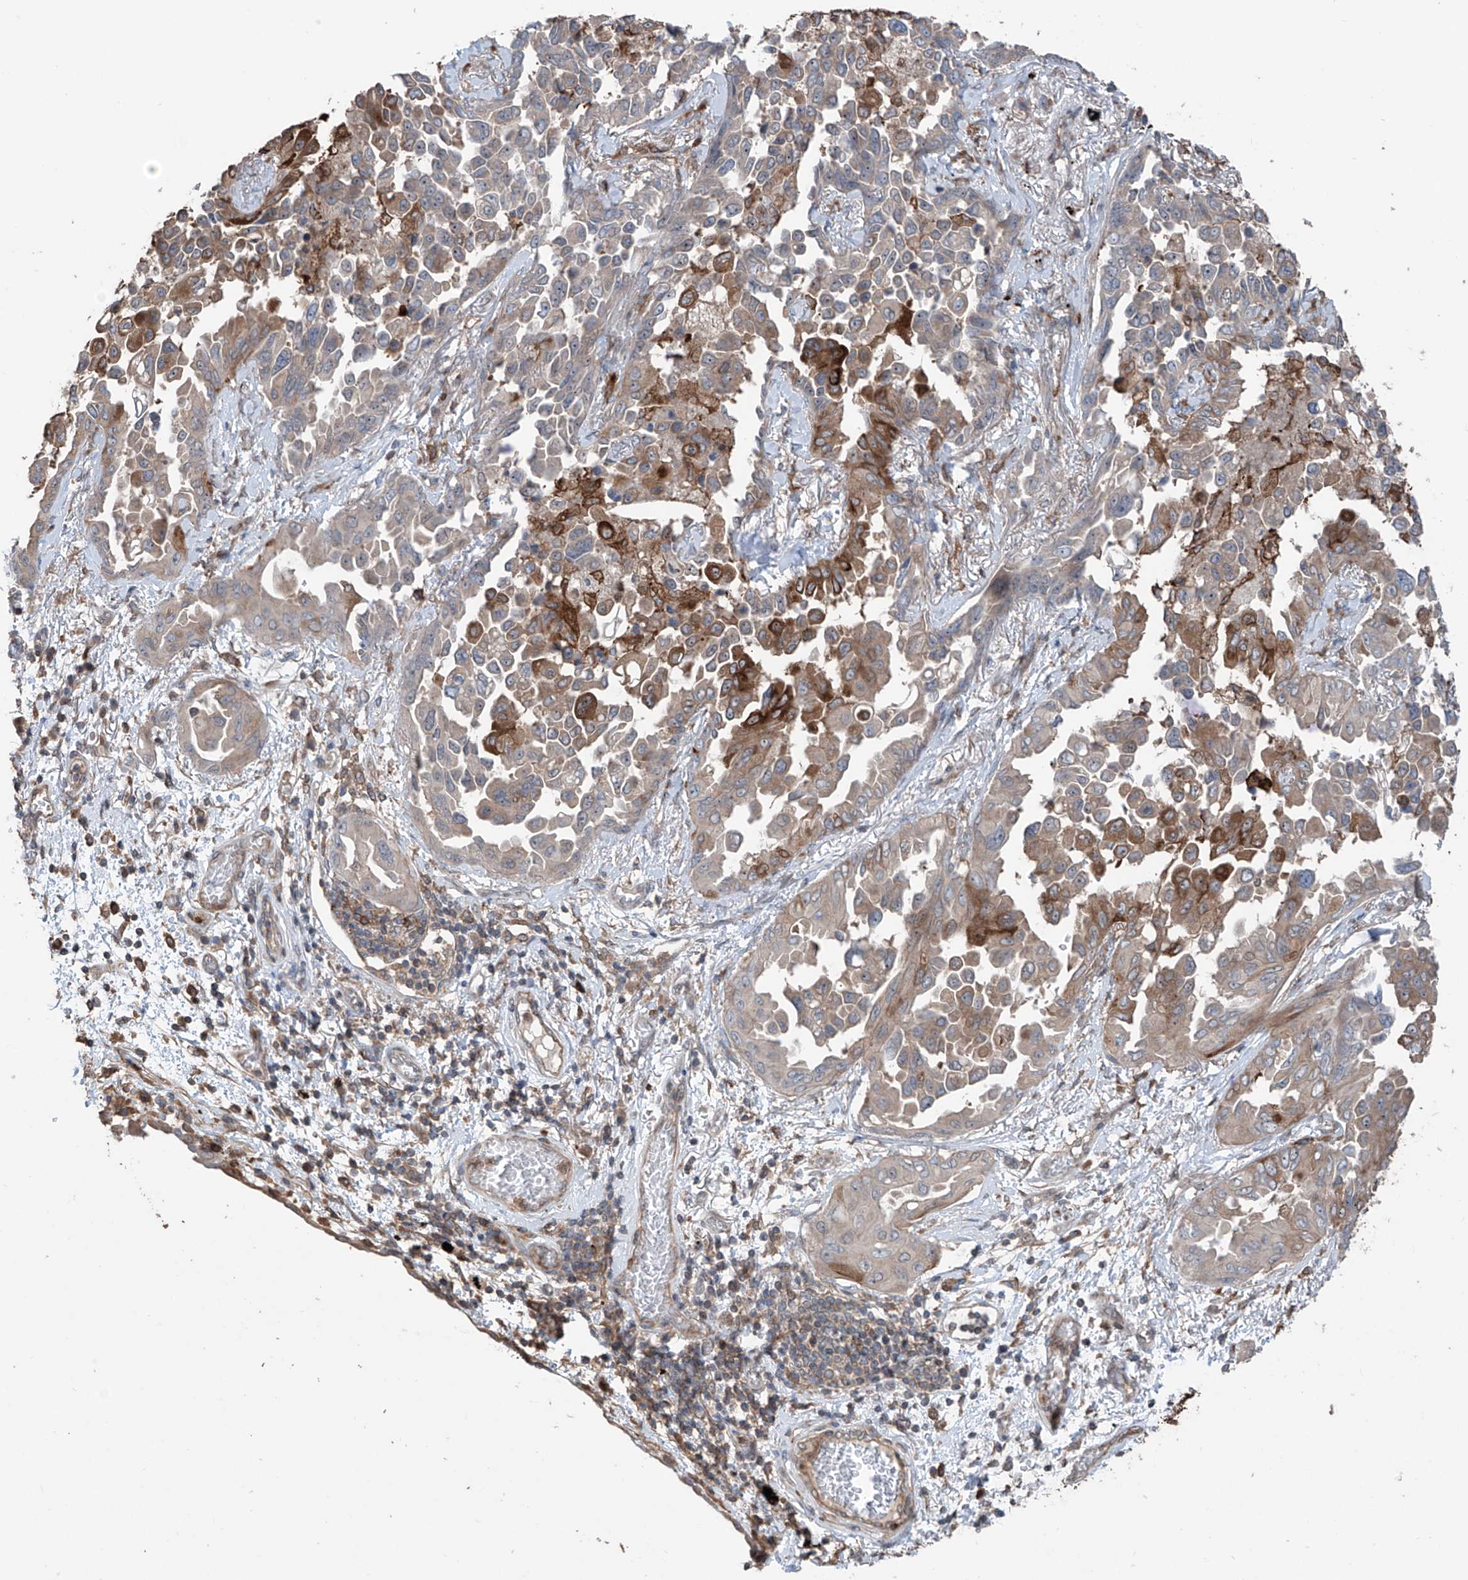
{"staining": {"intensity": "moderate", "quantity": "25%-75%", "location": "cytoplasmic/membranous"}, "tissue": "lung cancer", "cell_type": "Tumor cells", "image_type": "cancer", "snomed": [{"axis": "morphology", "description": "Adenocarcinoma, NOS"}, {"axis": "topography", "description": "Lung"}], "caption": "An immunohistochemistry (IHC) micrograph of neoplastic tissue is shown. Protein staining in brown labels moderate cytoplasmic/membranous positivity in lung cancer within tumor cells. The staining is performed using DAB (3,3'-diaminobenzidine) brown chromogen to label protein expression. The nuclei are counter-stained blue using hematoxylin.", "gene": "SAMD3", "patient": {"sex": "female", "age": 67}}